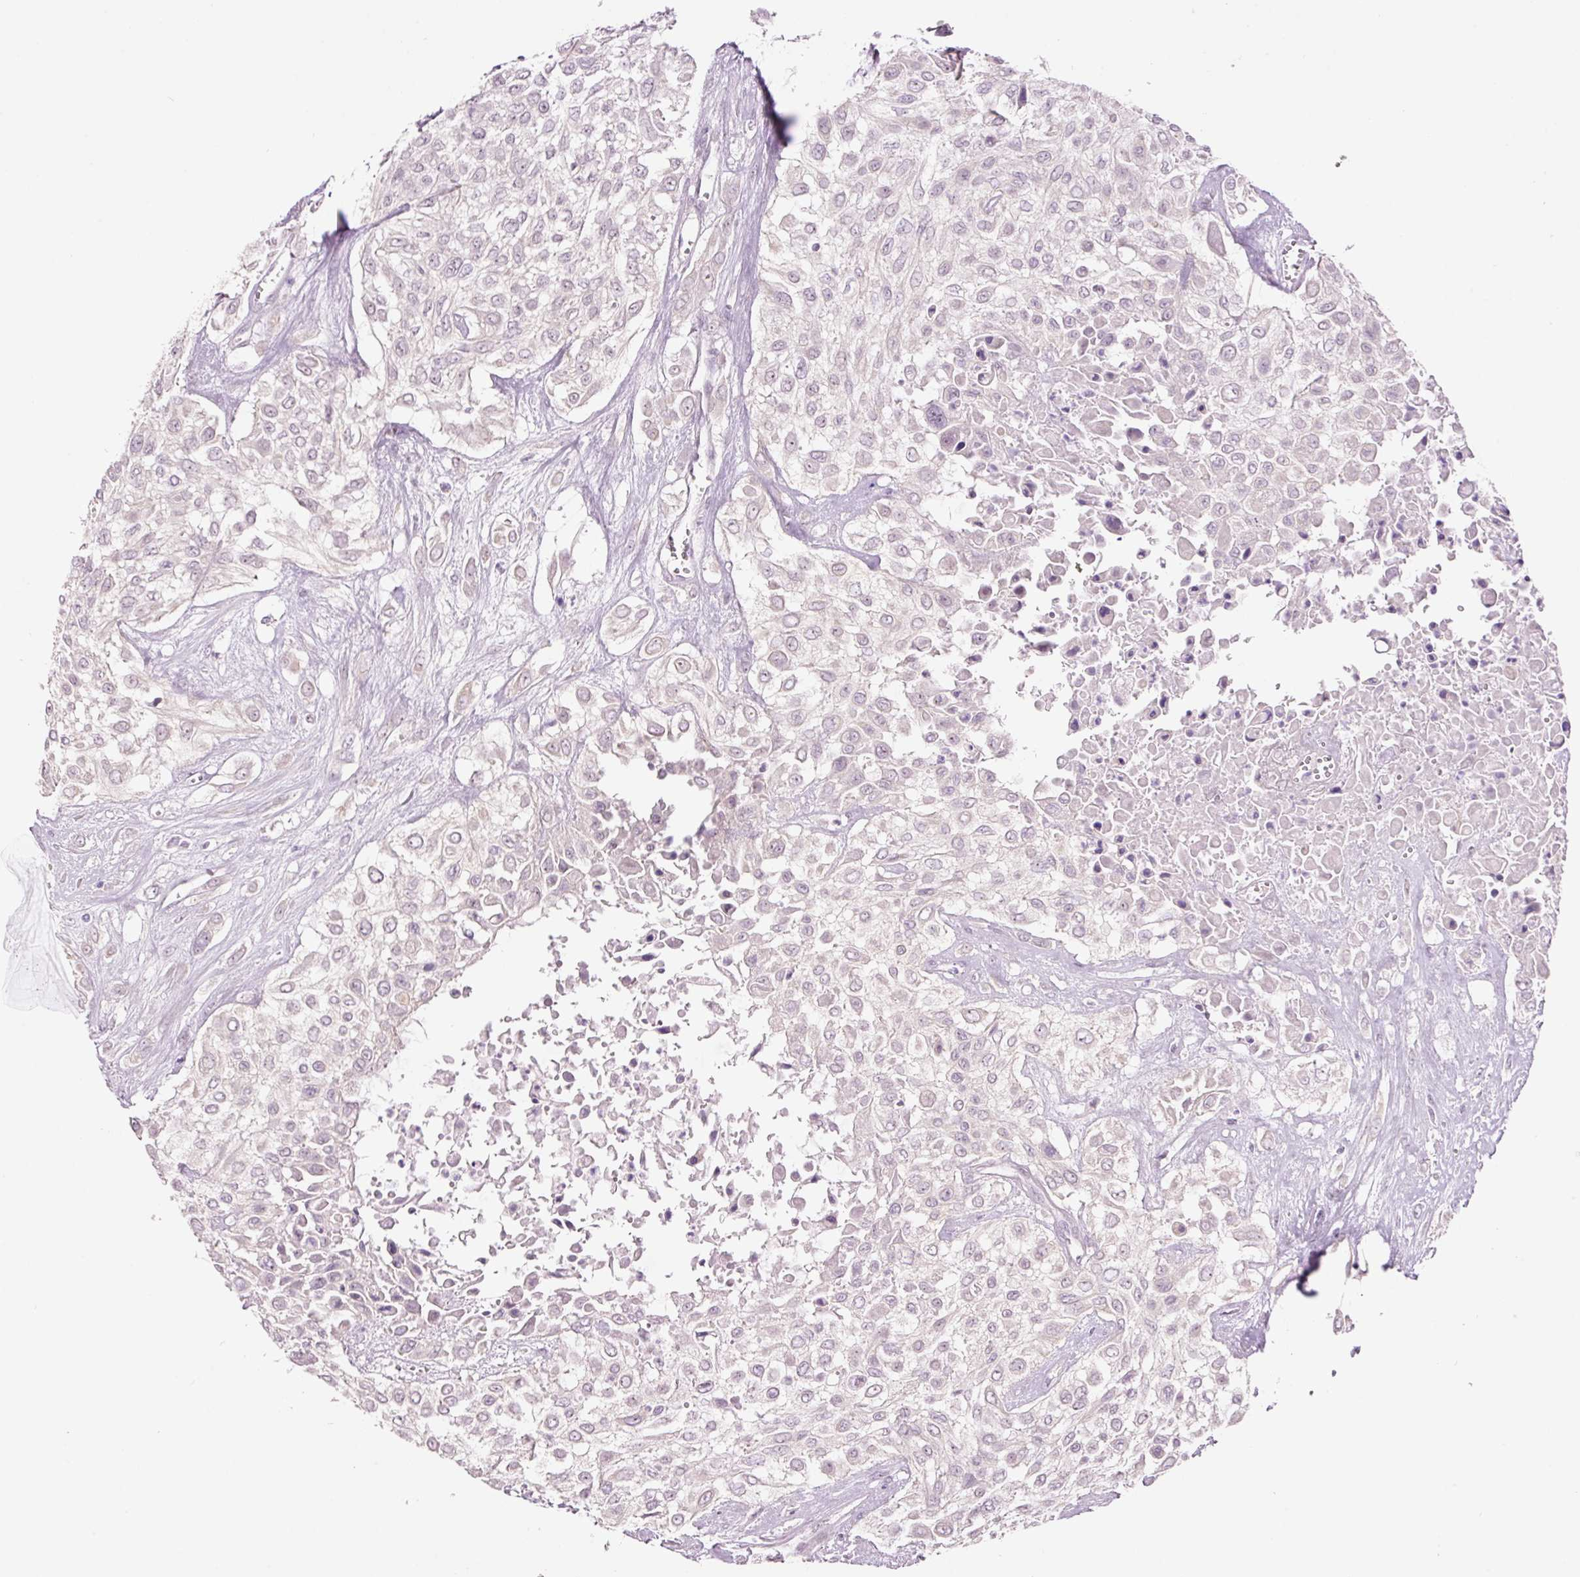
{"staining": {"intensity": "negative", "quantity": "none", "location": "none"}, "tissue": "urothelial cancer", "cell_type": "Tumor cells", "image_type": "cancer", "snomed": [{"axis": "morphology", "description": "Urothelial carcinoma, High grade"}, {"axis": "topography", "description": "Urinary bladder"}], "caption": "Tumor cells are negative for brown protein staining in urothelial carcinoma (high-grade).", "gene": "GCG", "patient": {"sex": "male", "age": 57}}